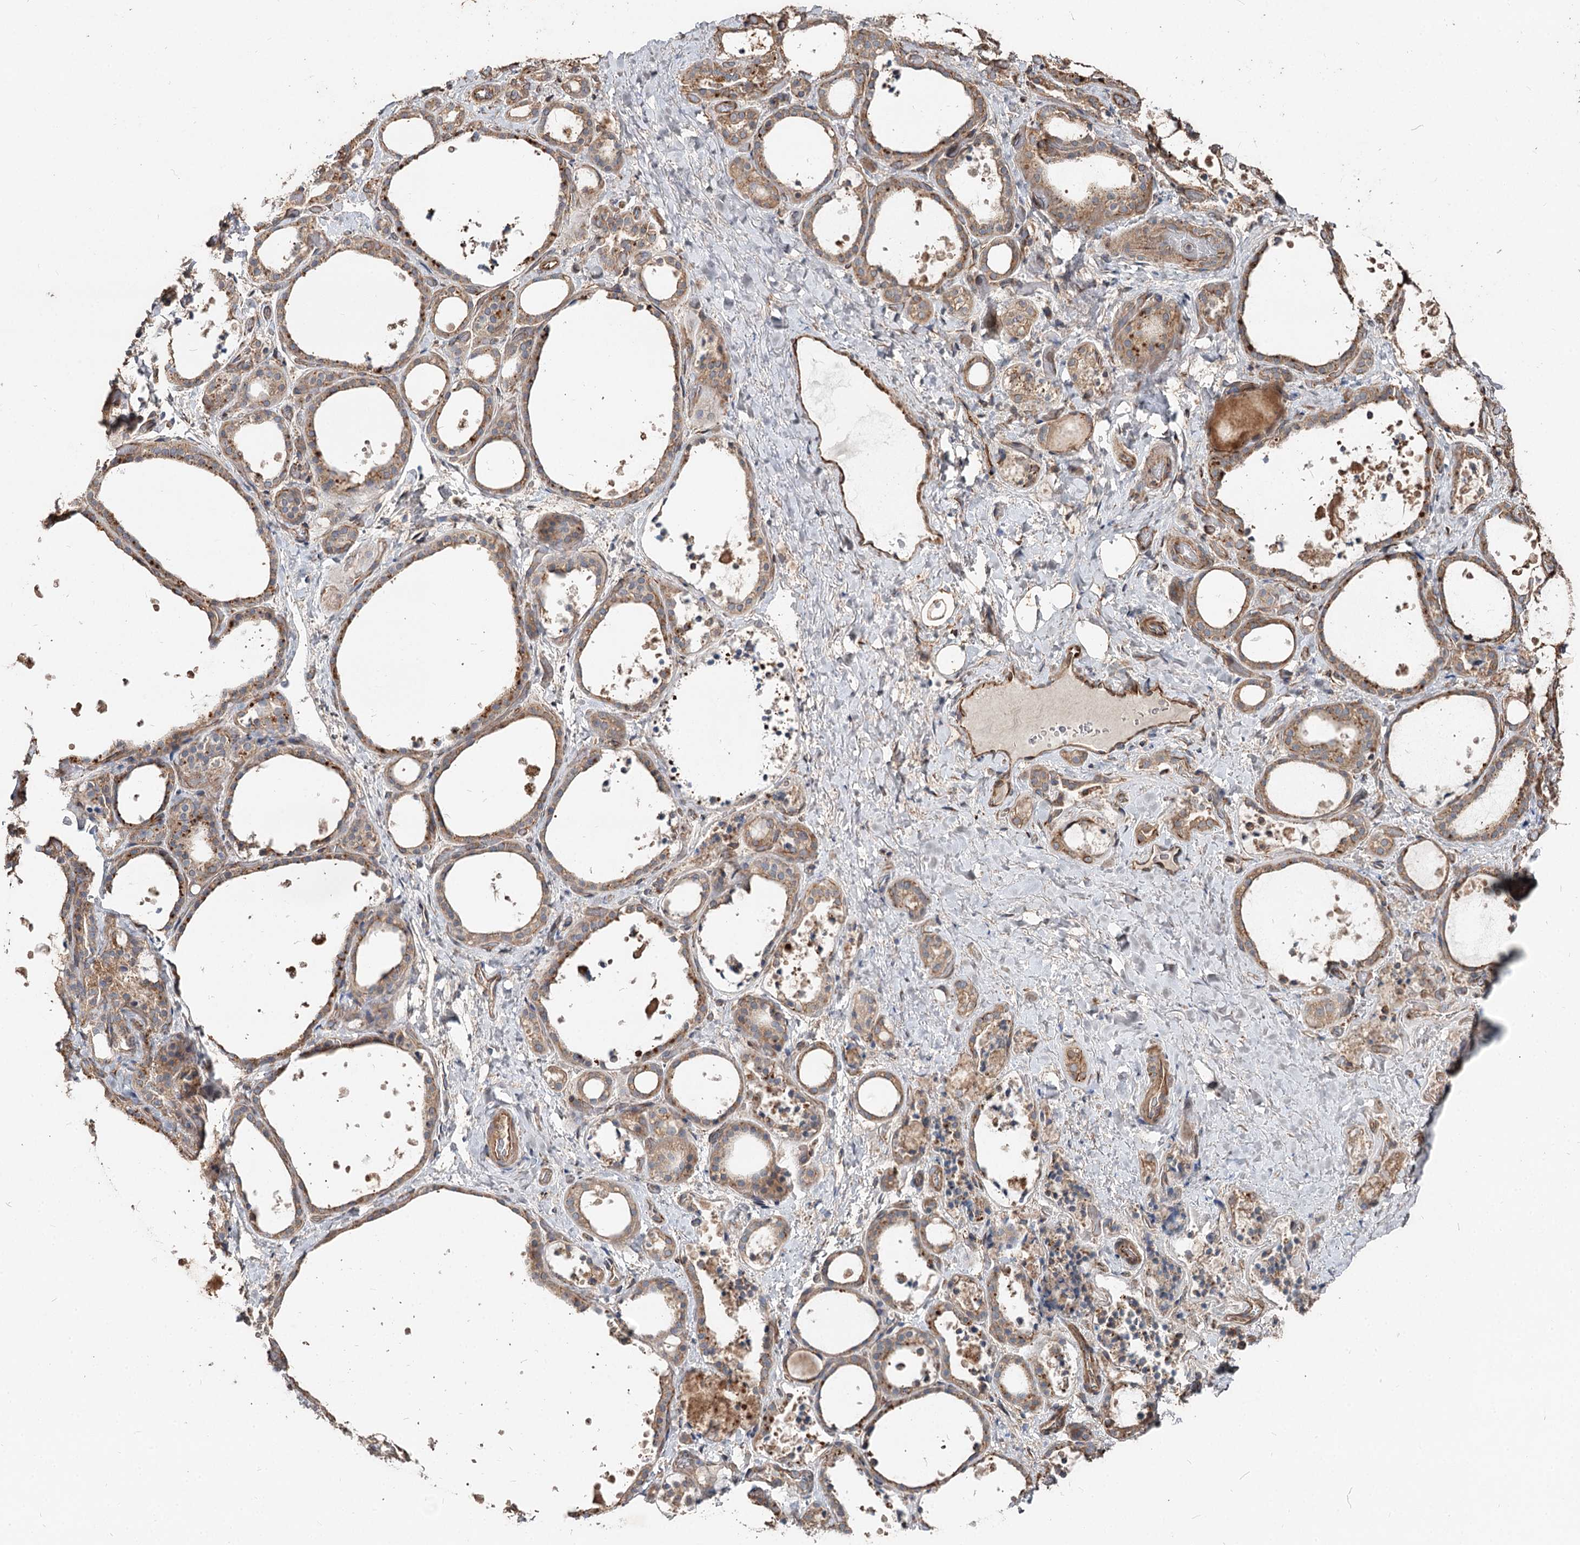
{"staining": {"intensity": "moderate", "quantity": "25%-75%", "location": "cytoplasmic/membranous"}, "tissue": "thyroid gland", "cell_type": "Glandular cells", "image_type": "normal", "snomed": [{"axis": "morphology", "description": "Normal tissue, NOS"}, {"axis": "topography", "description": "Thyroid gland"}], "caption": "Human thyroid gland stained with a brown dye shows moderate cytoplasmic/membranous positive expression in about 25%-75% of glandular cells.", "gene": "SPART", "patient": {"sex": "female", "age": 44}}